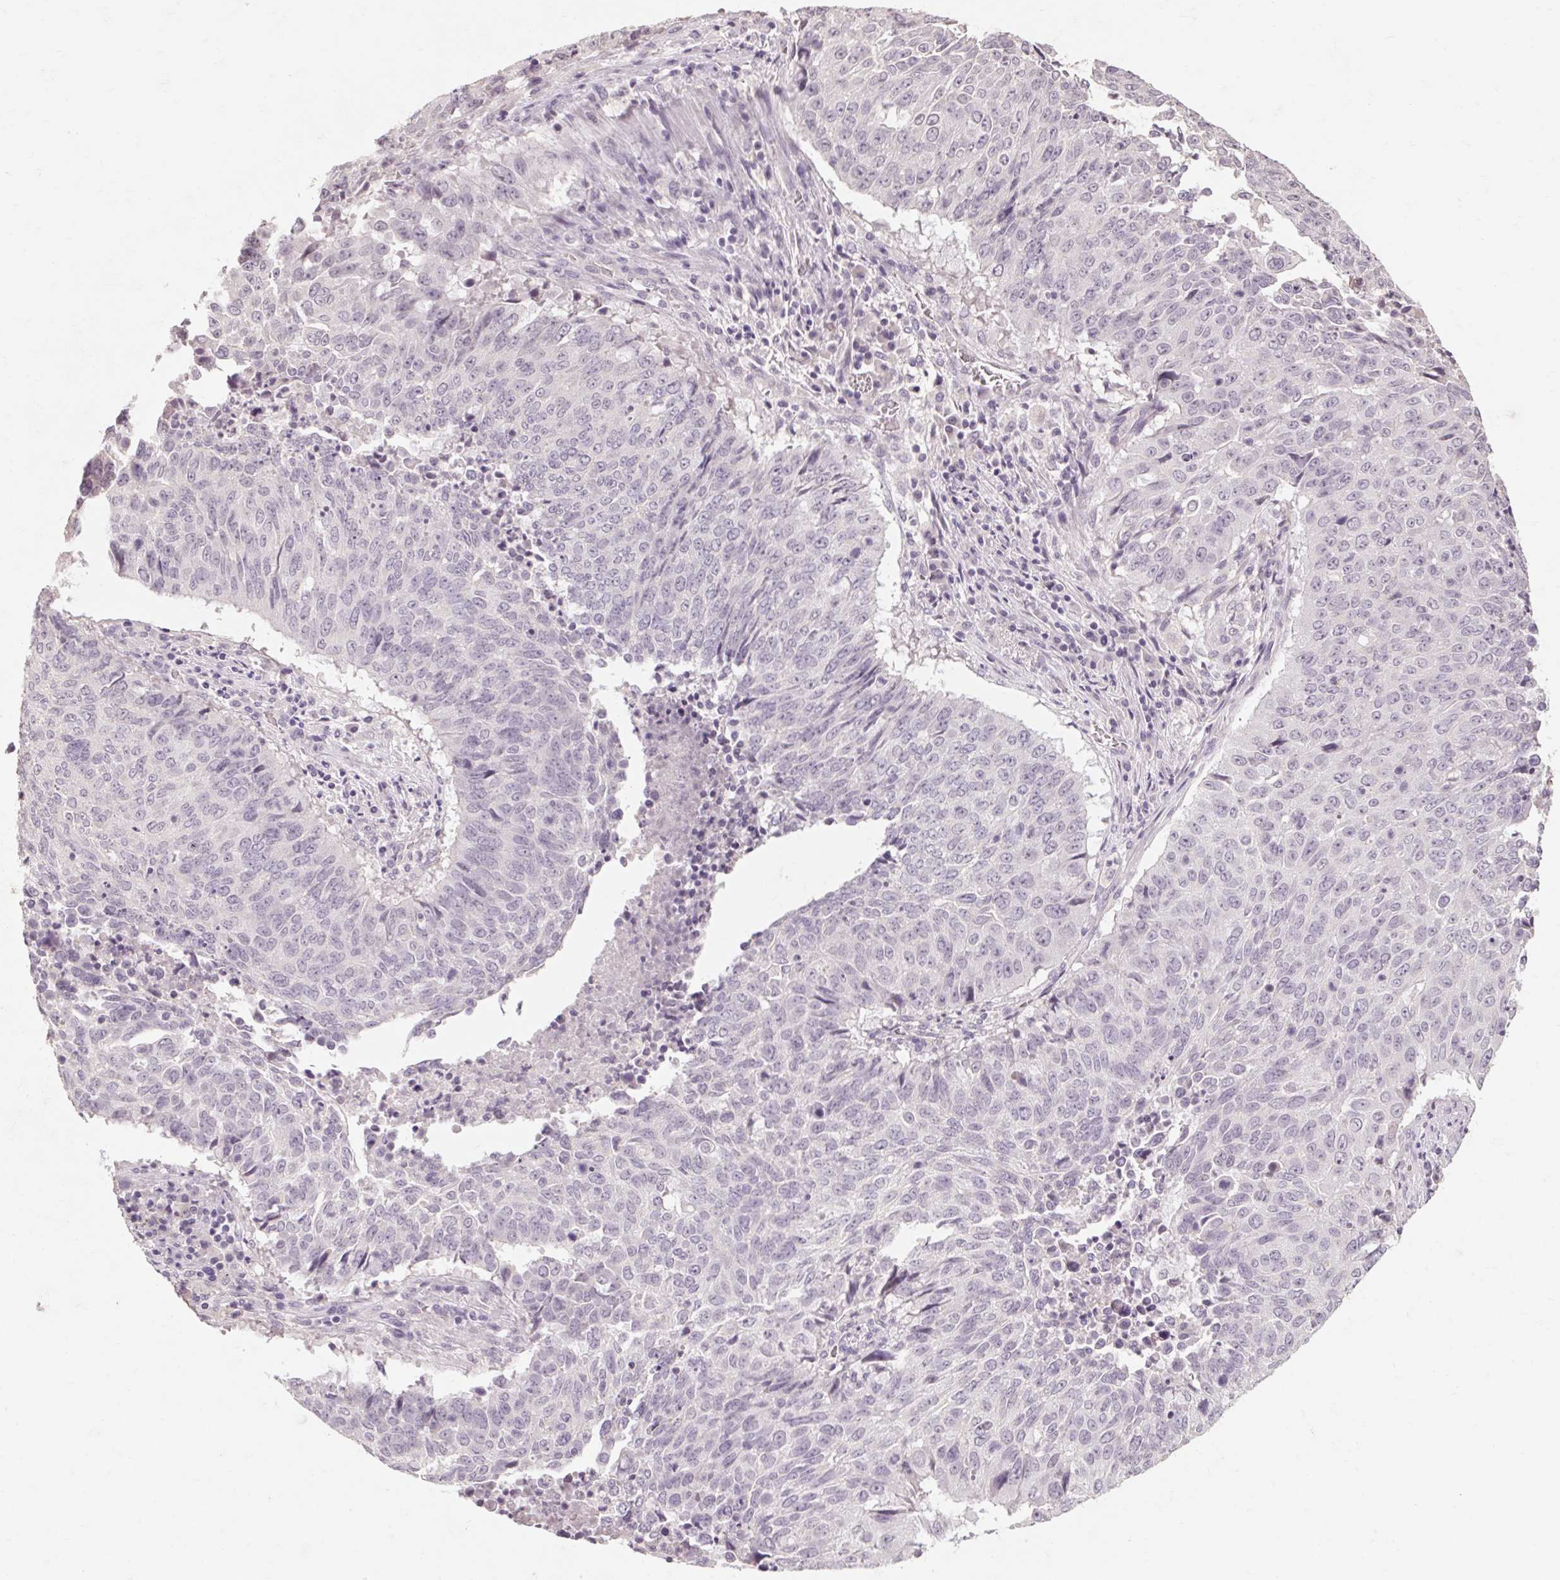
{"staining": {"intensity": "negative", "quantity": "none", "location": "none"}, "tissue": "lung cancer", "cell_type": "Tumor cells", "image_type": "cancer", "snomed": [{"axis": "morphology", "description": "Normal tissue, NOS"}, {"axis": "morphology", "description": "Squamous cell carcinoma, NOS"}, {"axis": "topography", "description": "Bronchus"}, {"axis": "topography", "description": "Lung"}], "caption": "Lung cancer (squamous cell carcinoma) stained for a protein using IHC shows no staining tumor cells.", "gene": "POMC", "patient": {"sex": "male", "age": 64}}